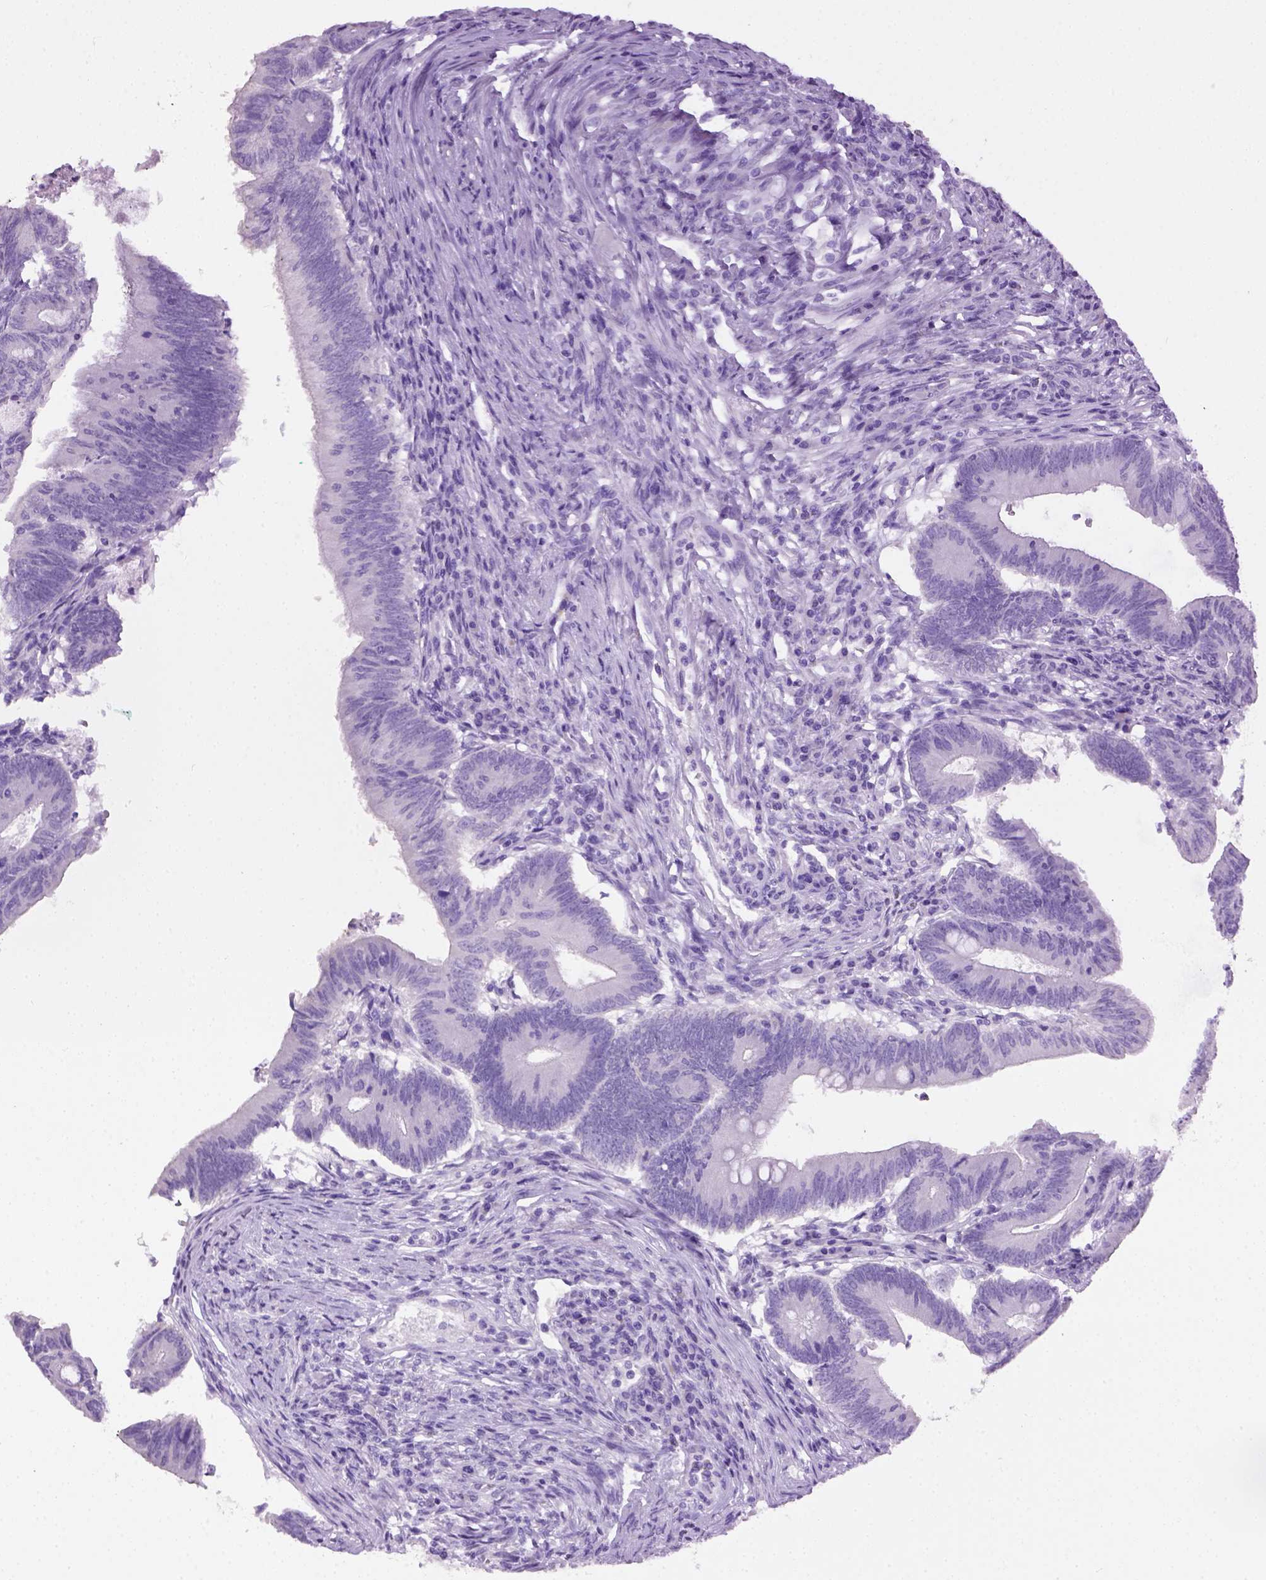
{"staining": {"intensity": "negative", "quantity": "none", "location": "none"}, "tissue": "colorectal cancer", "cell_type": "Tumor cells", "image_type": "cancer", "snomed": [{"axis": "morphology", "description": "Adenocarcinoma, NOS"}, {"axis": "topography", "description": "Colon"}], "caption": "The image exhibits no staining of tumor cells in adenocarcinoma (colorectal).", "gene": "CYP24A1", "patient": {"sex": "female", "age": 70}}